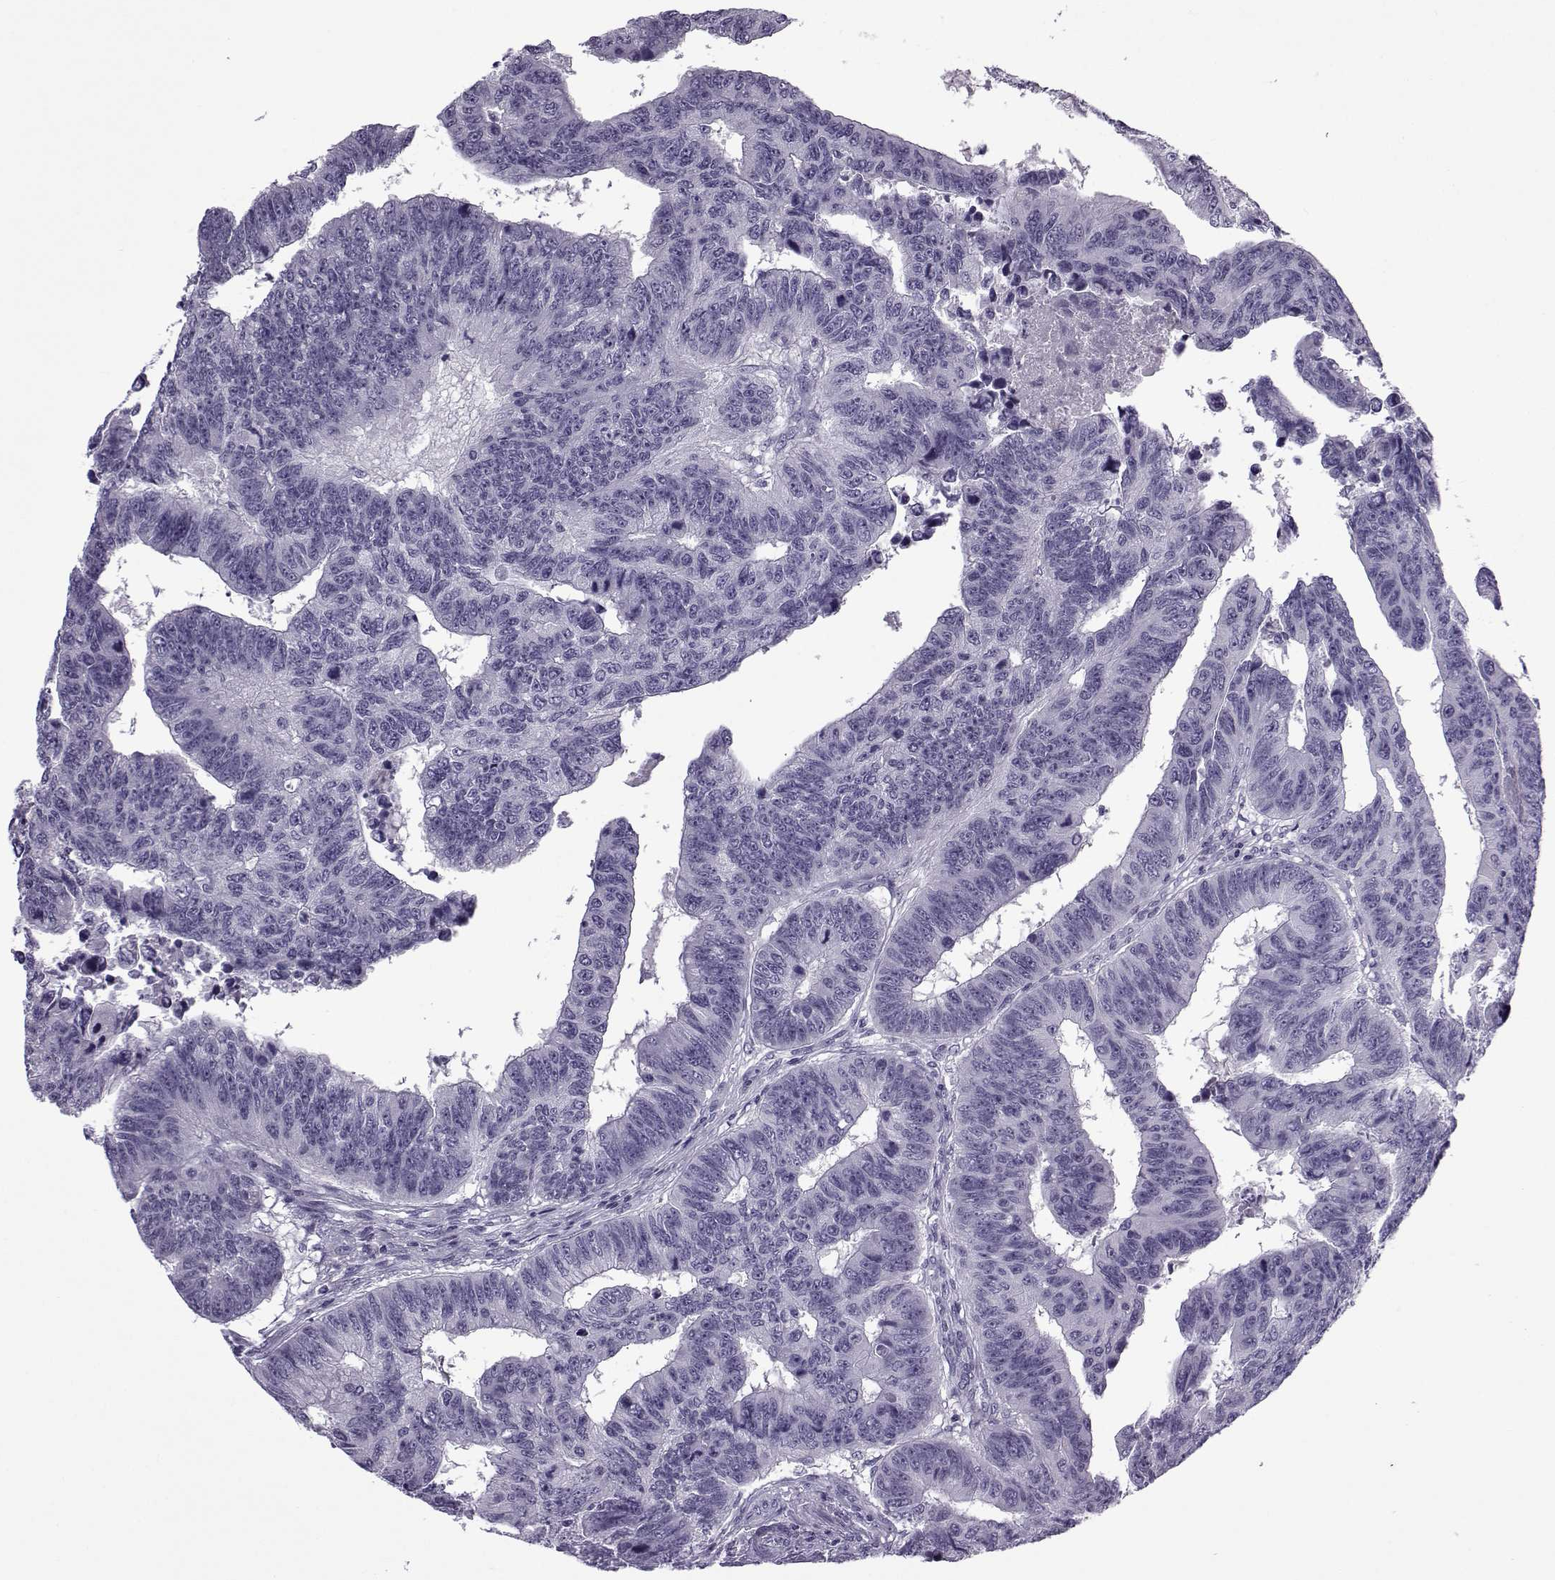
{"staining": {"intensity": "negative", "quantity": "none", "location": "none"}, "tissue": "colorectal cancer", "cell_type": "Tumor cells", "image_type": "cancer", "snomed": [{"axis": "morphology", "description": "Adenocarcinoma, NOS"}, {"axis": "topography", "description": "Rectum"}], "caption": "Colorectal cancer was stained to show a protein in brown. There is no significant positivity in tumor cells. (DAB immunohistochemistry, high magnification).", "gene": "OIP5", "patient": {"sex": "female", "age": 85}}